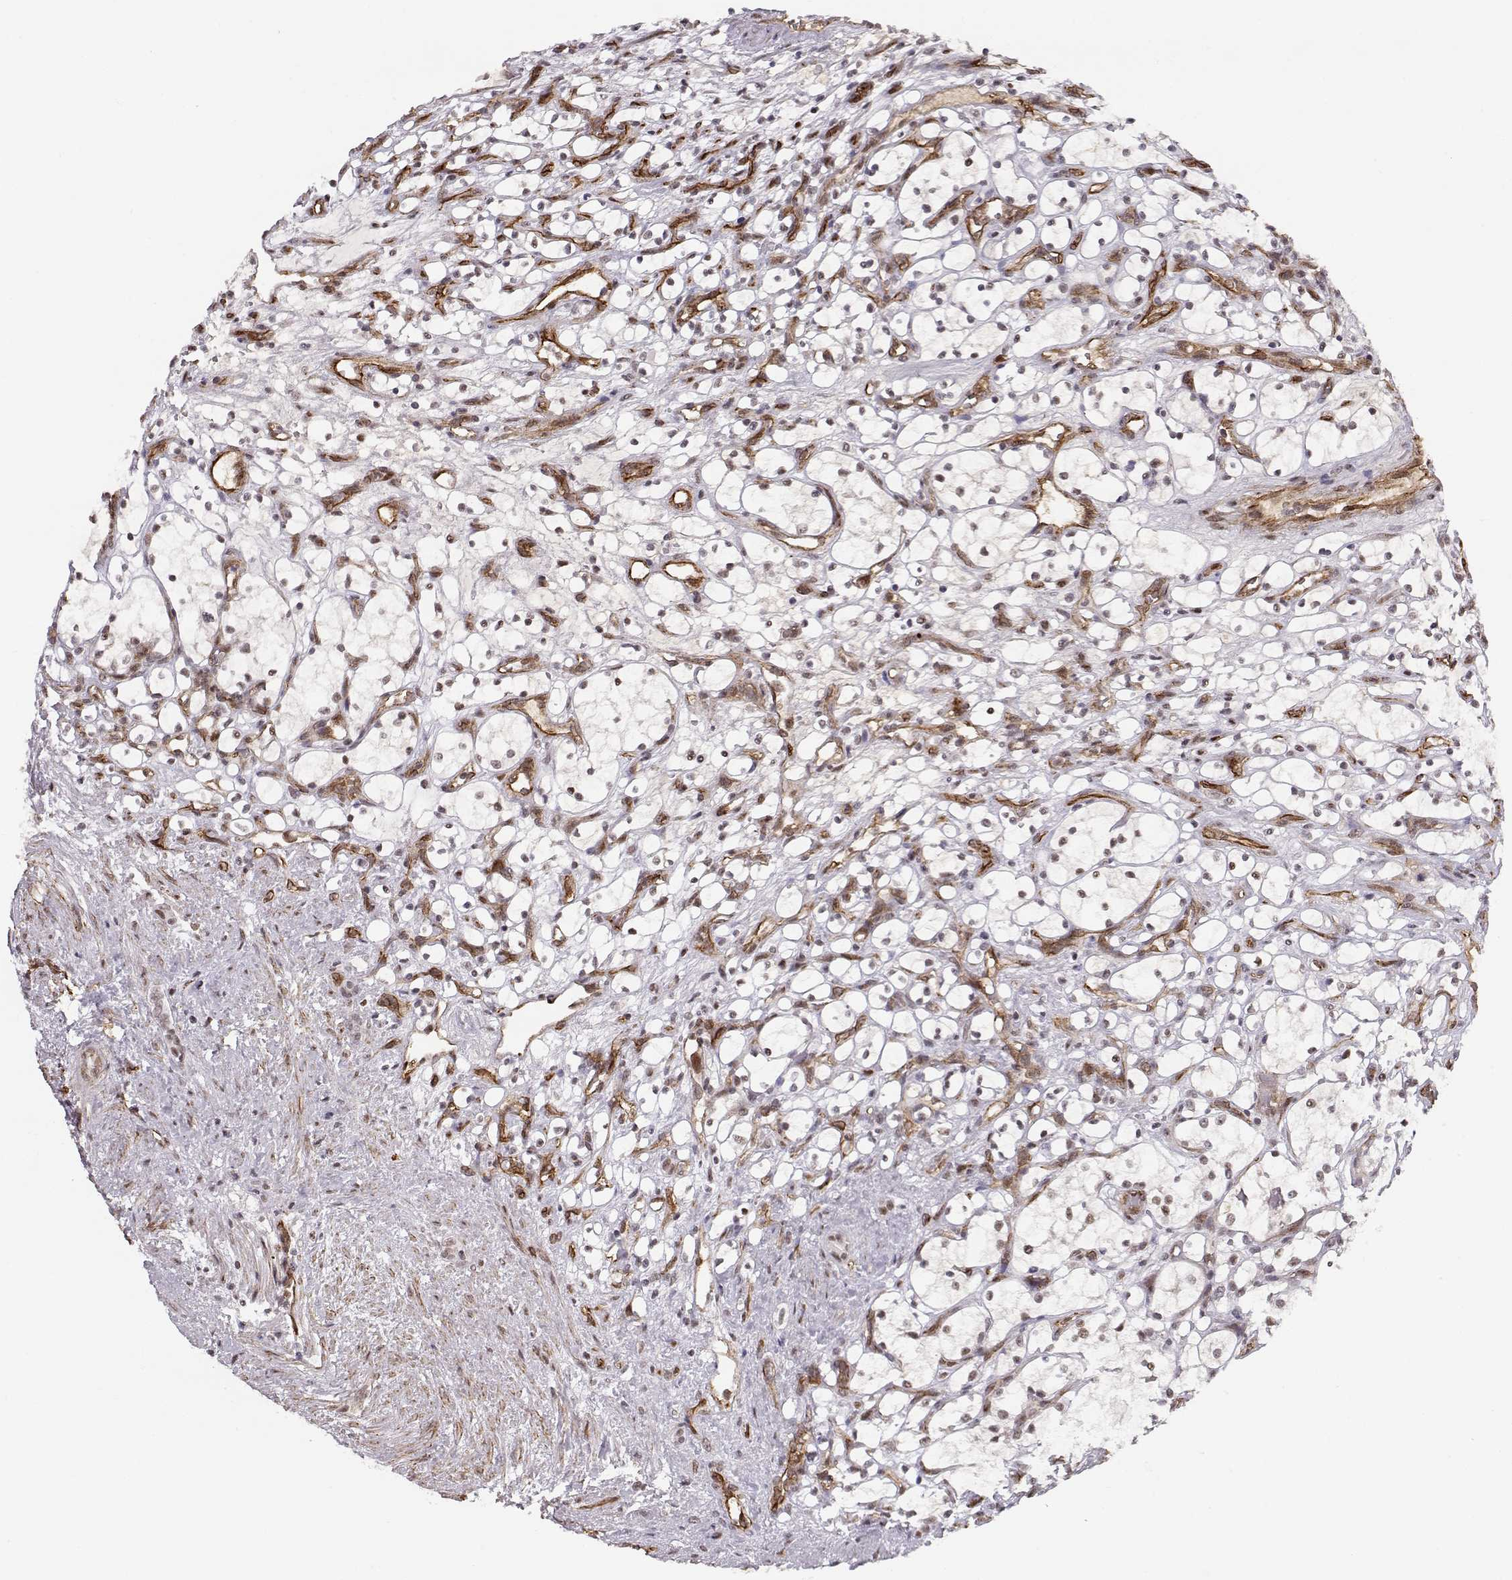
{"staining": {"intensity": "negative", "quantity": "none", "location": "none"}, "tissue": "renal cancer", "cell_type": "Tumor cells", "image_type": "cancer", "snomed": [{"axis": "morphology", "description": "Adenocarcinoma, NOS"}, {"axis": "topography", "description": "Kidney"}], "caption": "Tumor cells are negative for brown protein staining in renal adenocarcinoma.", "gene": "CIR1", "patient": {"sex": "female", "age": 69}}